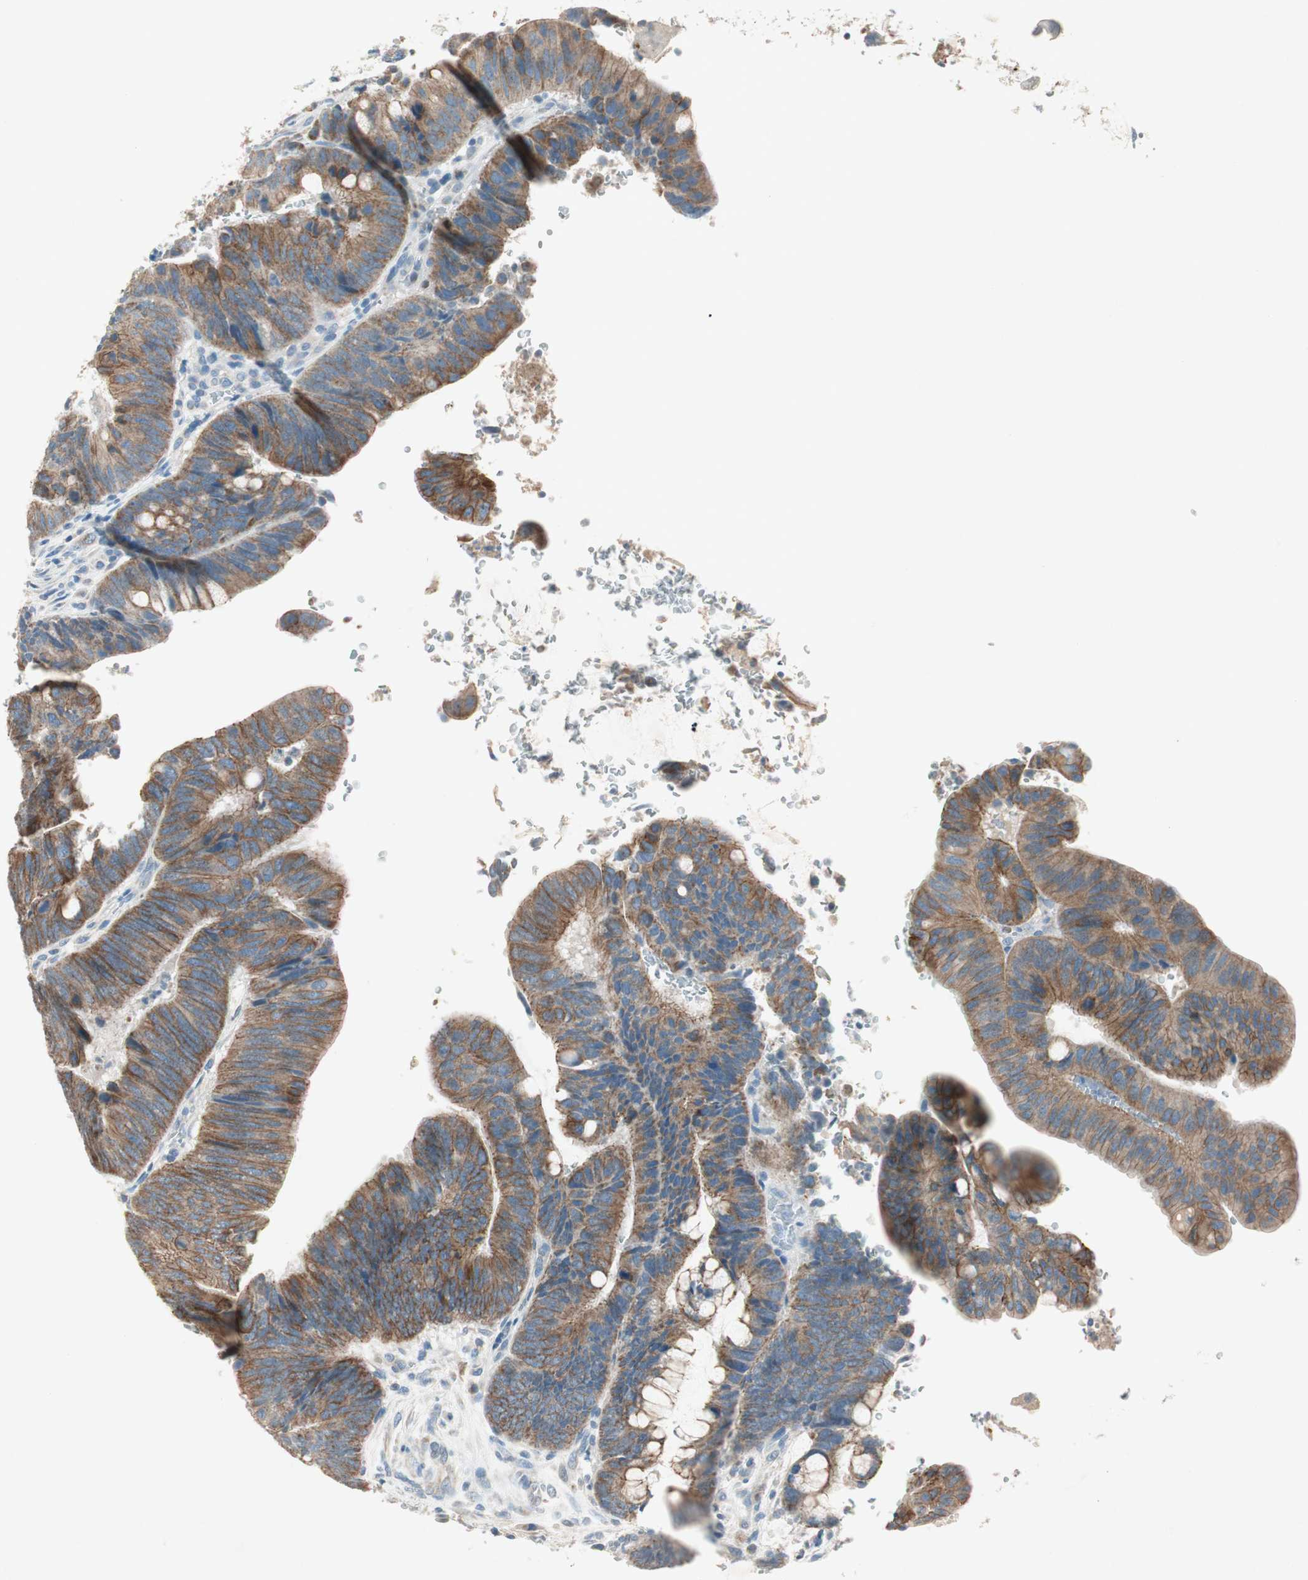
{"staining": {"intensity": "moderate", "quantity": ">75%", "location": "cytoplasmic/membranous"}, "tissue": "colorectal cancer", "cell_type": "Tumor cells", "image_type": "cancer", "snomed": [{"axis": "morphology", "description": "Normal tissue, NOS"}, {"axis": "morphology", "description": "Adenocarcinoma, NOS"}, {"axis": "topography", "description": "Rectum"}, {"axis": "topography", "description": "Peripheral nerve tissue"}], "caption": "This photomicrograph reveals IHC staining of colorectal cancer, with medium moderate cytoplasmic/membranous expression in approximately >75% of tumor cells.", "gene": "NKAIN1", "patient": {"sex": "male", "age": 92}}